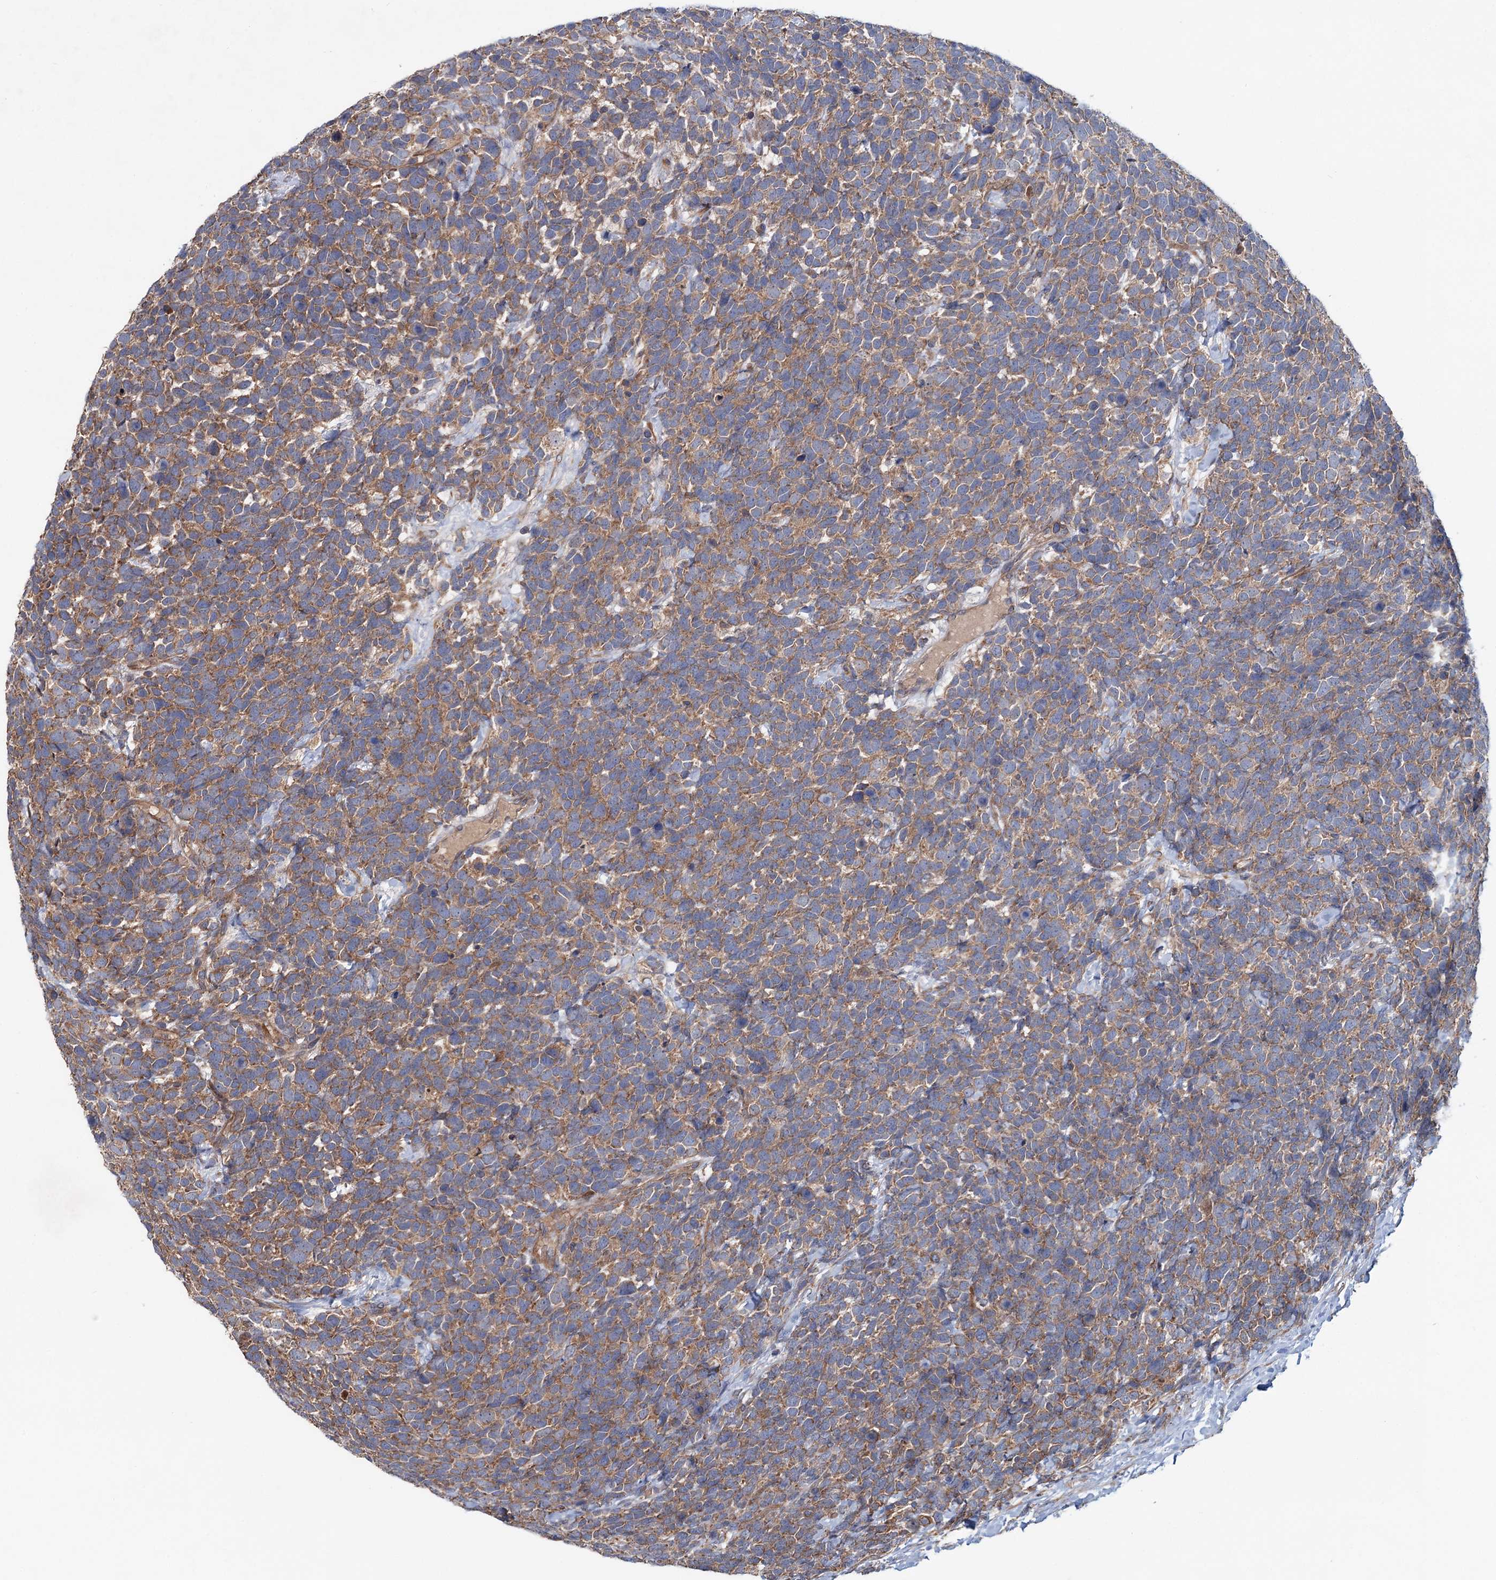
{"staining": {"intensity": "moderate", "quantity": ">75%", "location": "cytoplasmic/membranous"}, "tissue": "urothelial cancer", "cell_type": "Tumor cells", "image_type": "cancer", "snomed": [{"axis": "morphology", "description": "Urothelial carcinoma, High grade"}, {"axis": "topography", "description": "Urinary bladder"}], "caption": "A brown stain shows moderate cytoplasmic/membranous positivity of a protein in human urothelial carcinoma (high-grade) tumor cells. Nuclei are stained in blue.", "gene": "MTRR", "patient": {"sex": "female", "age": 82}}